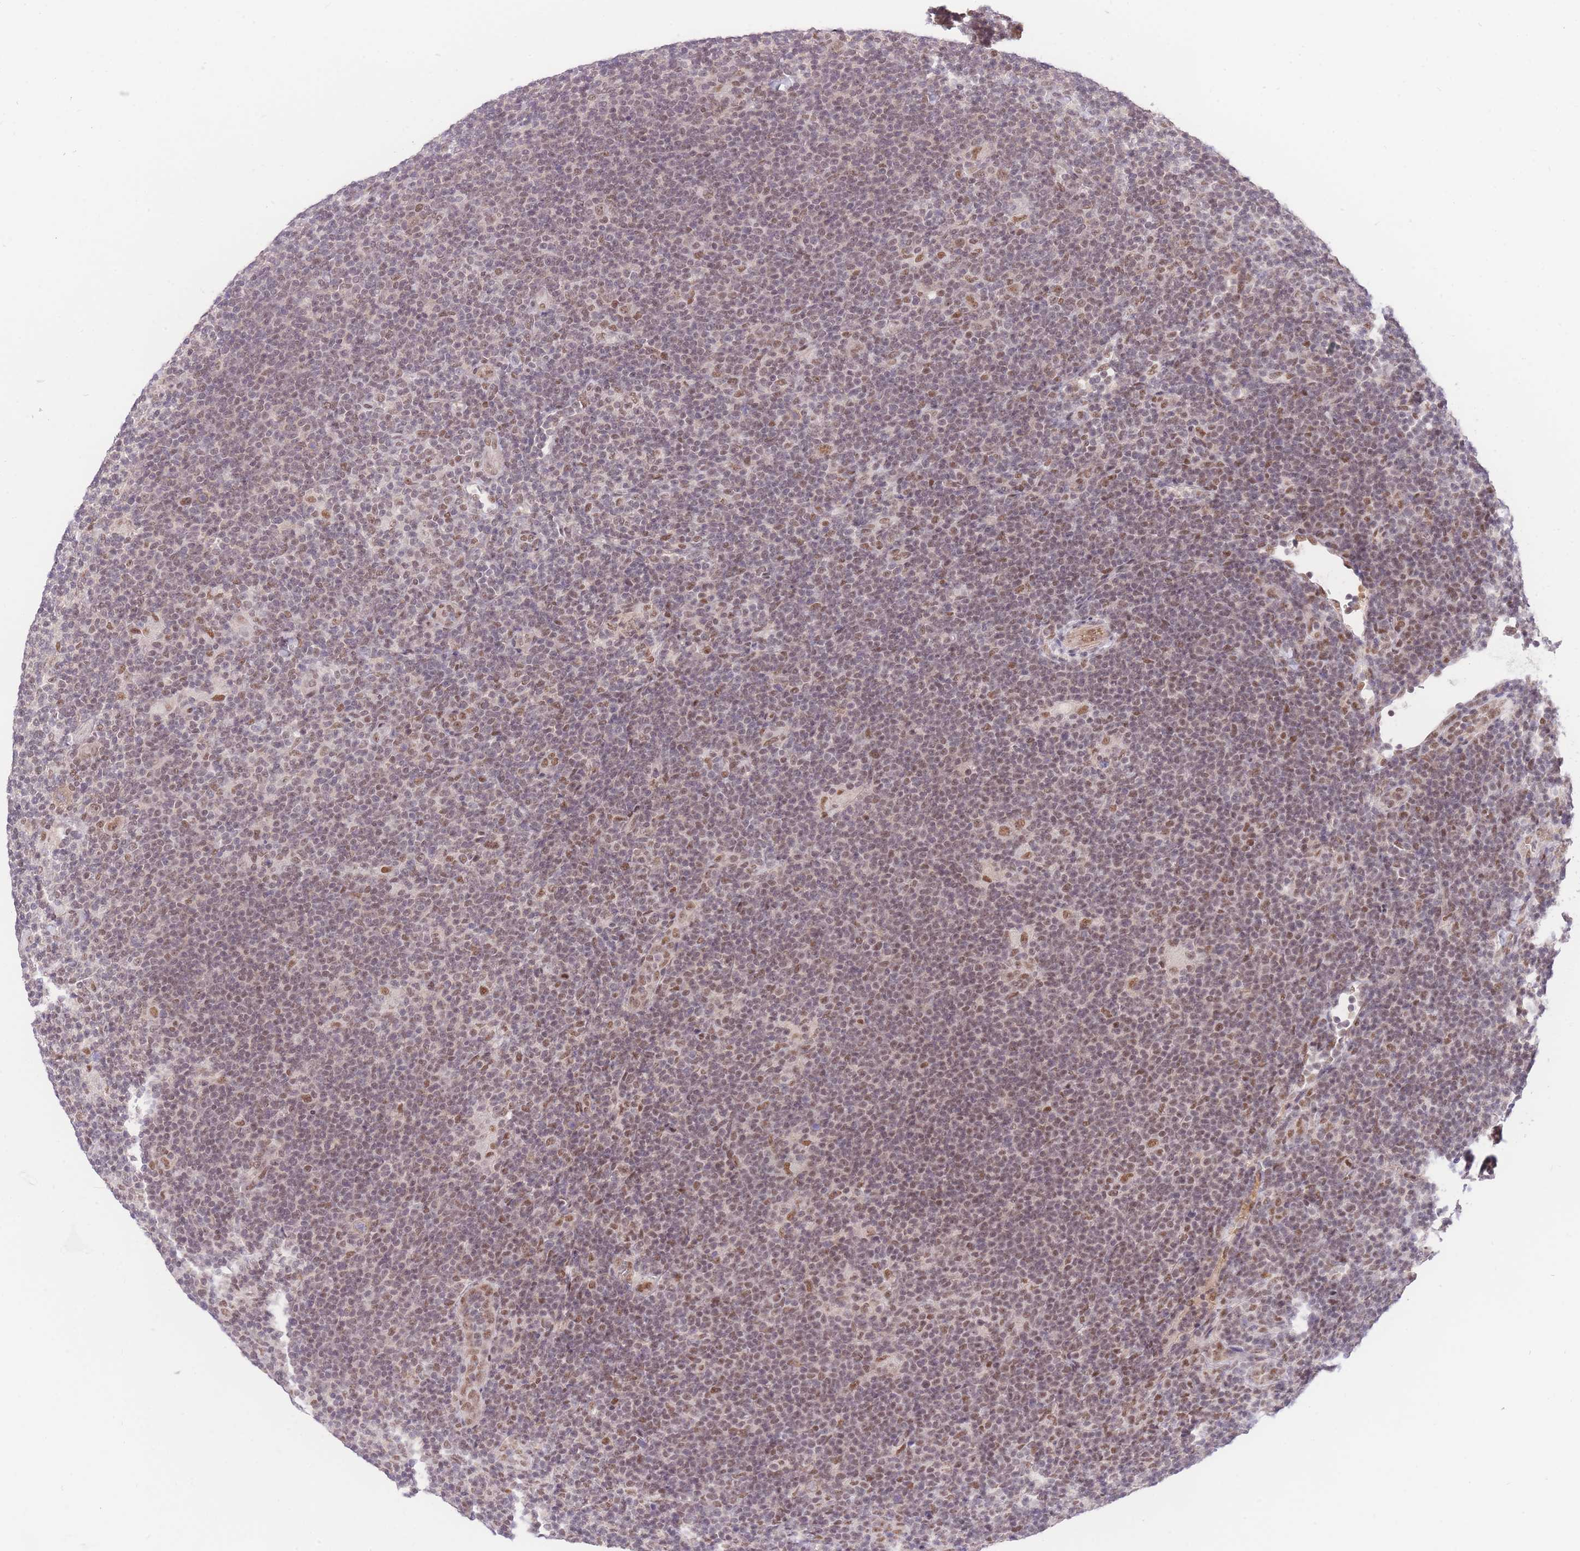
{"staining": {"intensity": "moderate", "quantity": ">75%", "location": "nuclear"}, "tissue": "lymphoma", "cell_type": "Tumor cells", "image_type": "cancer", "snomed": [{"axis": "morphology", "description": "Hodgkin's disease, NOS"}, {"axis": "topography", "description": "Lymph node"}], "caption": "Tumor cells exhibit medium levels of moderate nuclear positivity in approximately >75% of cells in human lymphoma.", "gene": "UBXN7", "patient": {"sex": "female", "age": 57}}